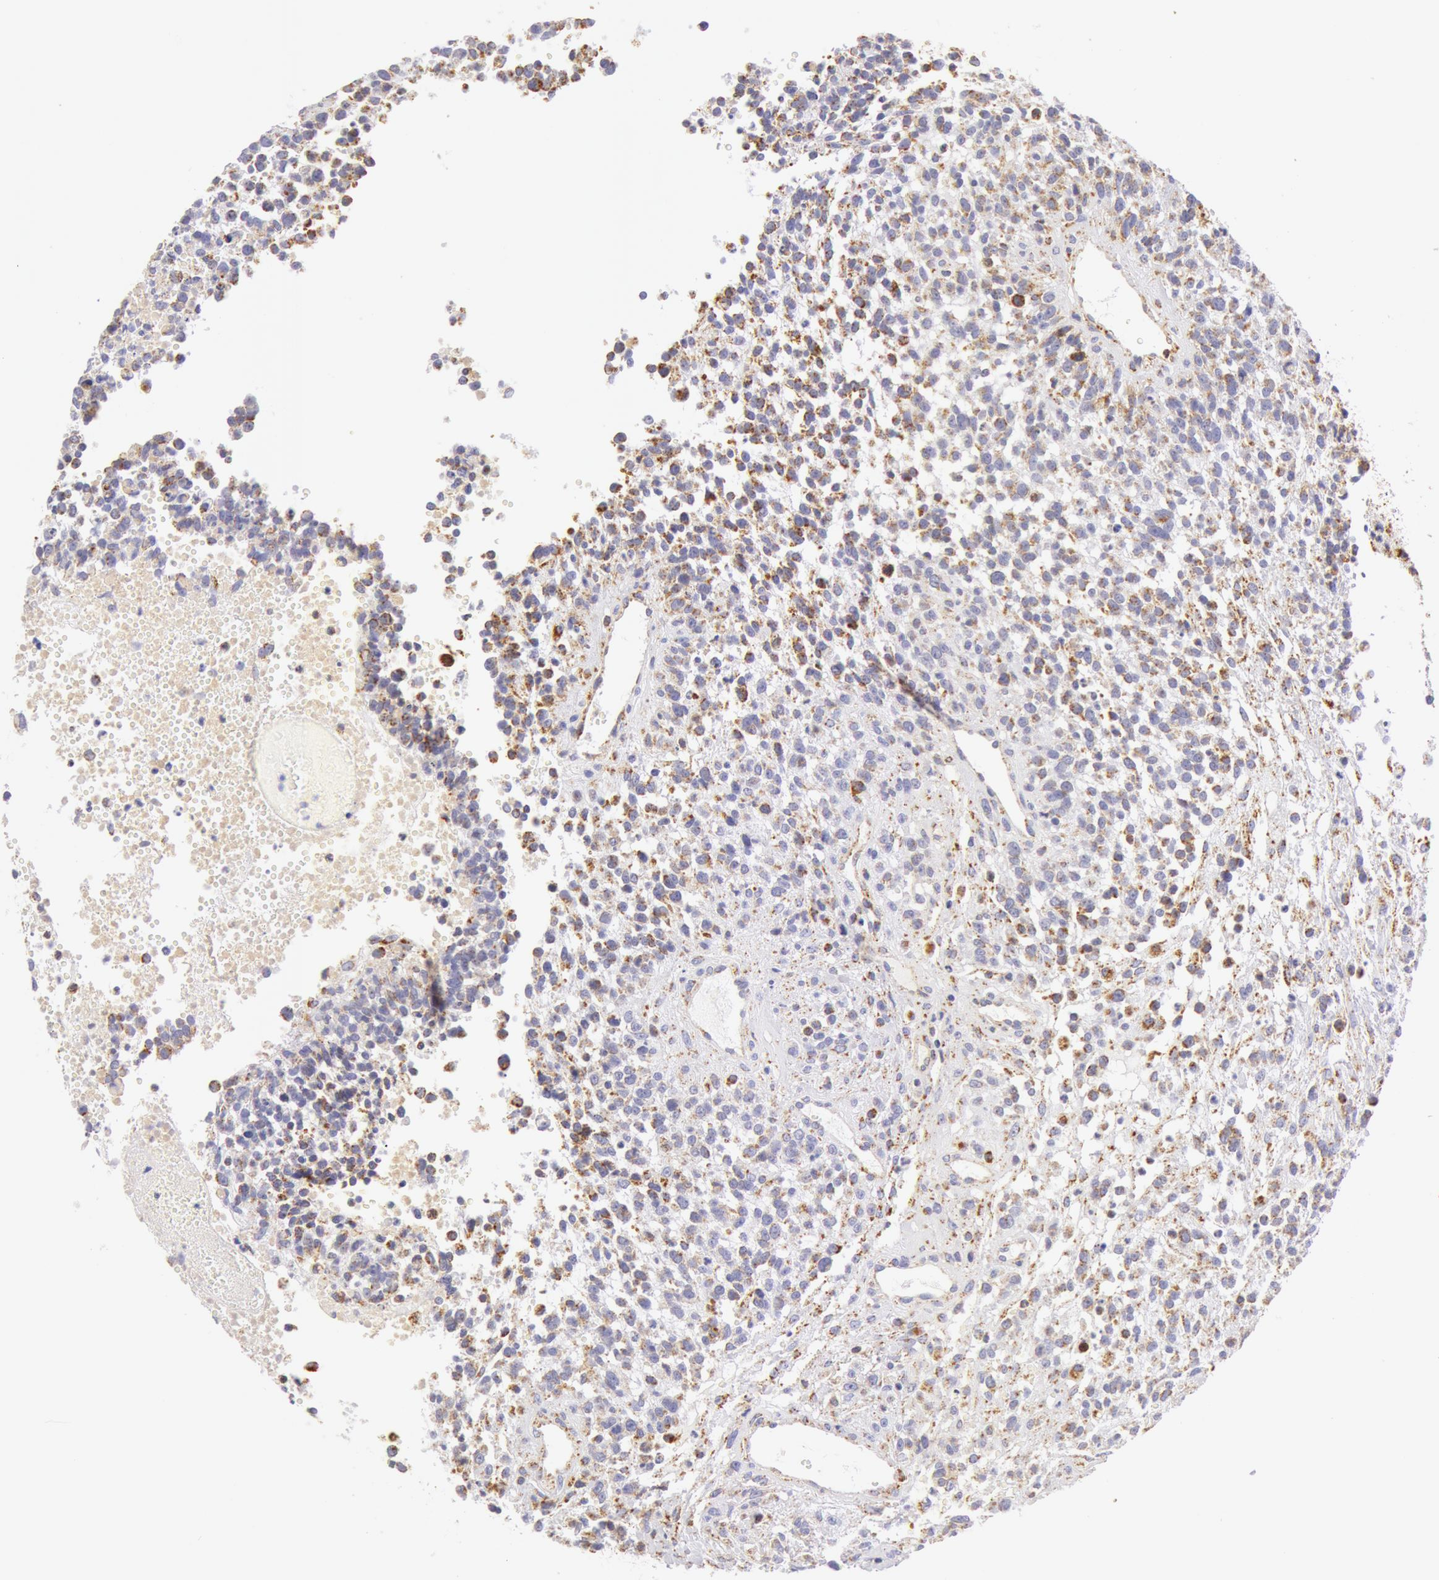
{"staining": {"intensity": "weak", "quantity": "<25%", "location": "cytoplasmic/membranous"}, "tissue": "glioma", "cell_type": "Tumor cells", "image_type": "cancer", "snomed": [{"axis": "morphology", "description": "Glioma, malignant, High grade"}, {"axis": "topography", "description": "Brain"}], "caption": "This image is of glioma stained with immunohistochemistry (IHC) to label a protein in brown with the nuclei are counter-stained blue. There is no positivity in tumor cells.", "gene": "ATP5F1B", "patient": {"sex": "male", "age": 66}}